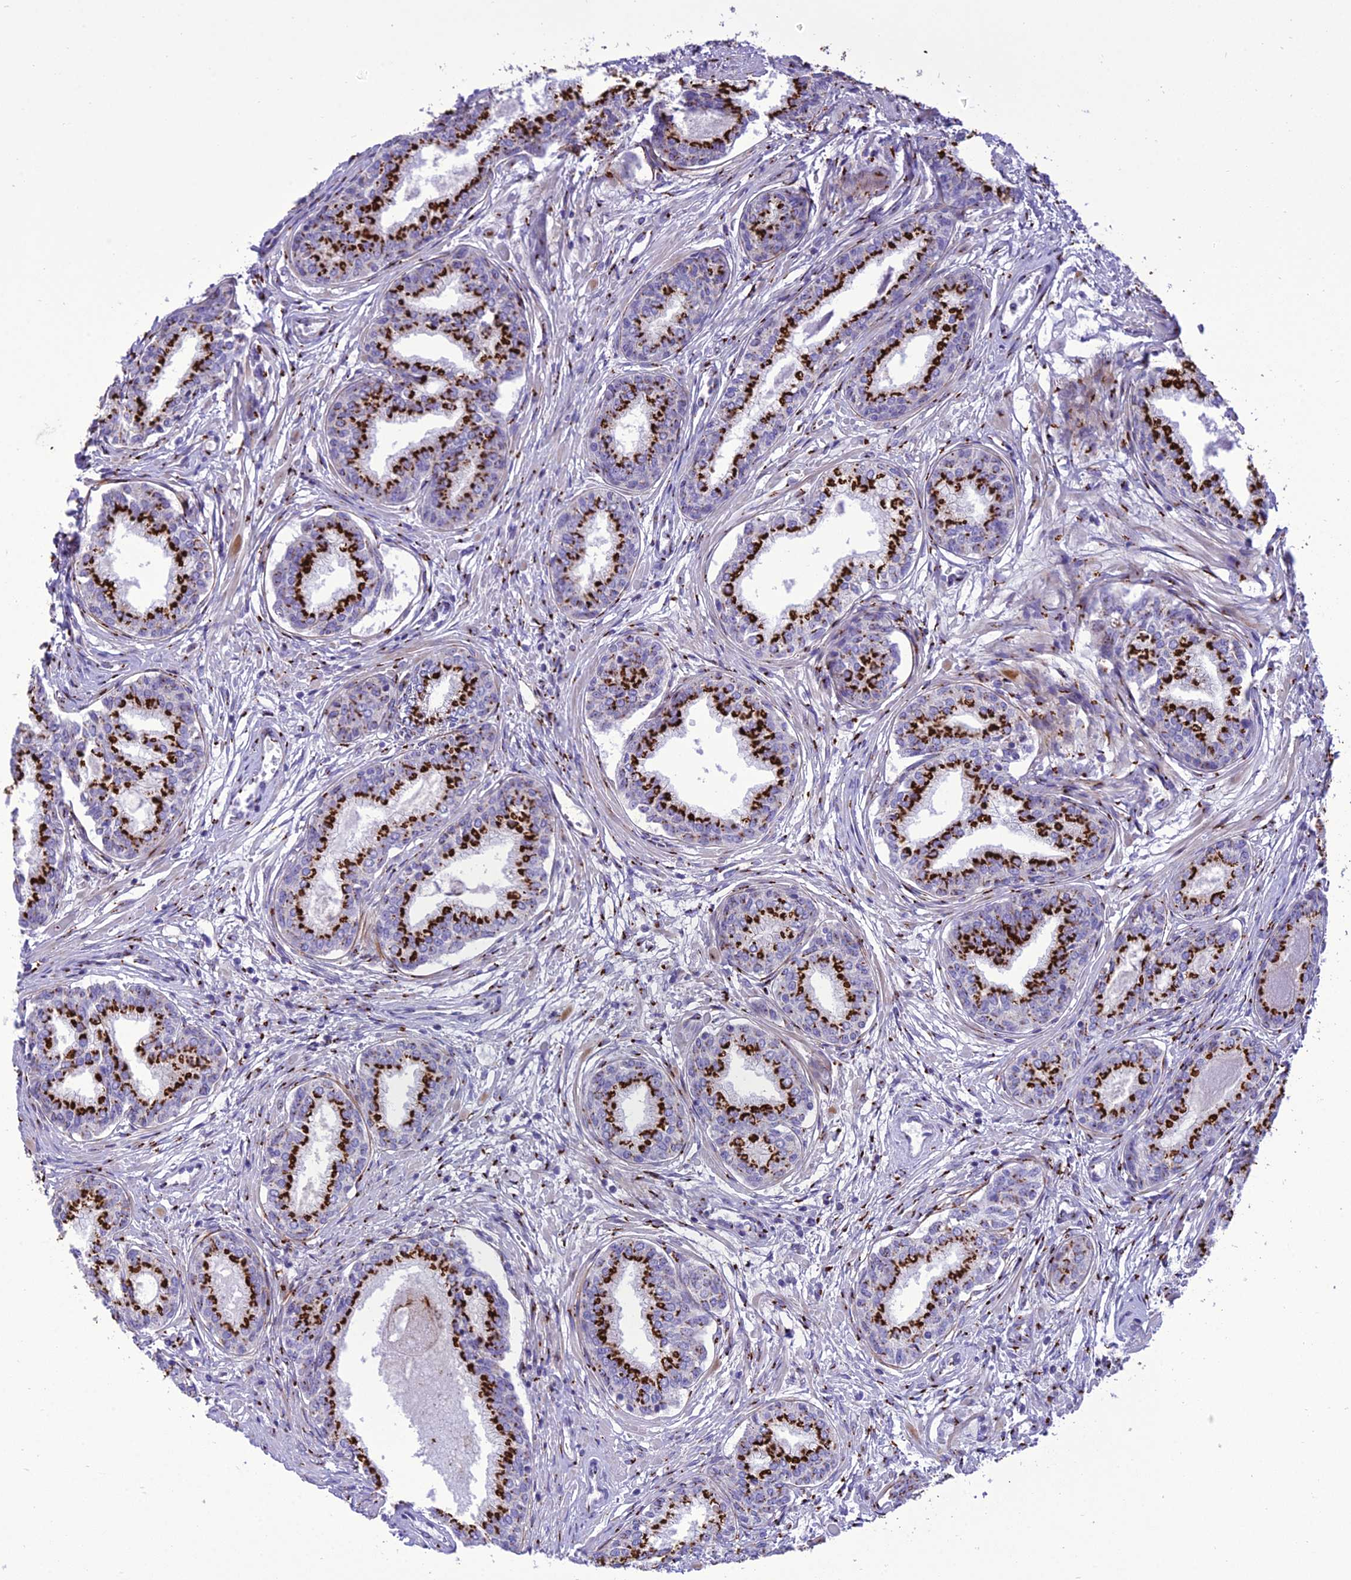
{"staining": {"intensity": "strong", "quantity": ">75%", "location": "cytoplasmic/membranous"}, "tissue": "prostate cancer", "cell_type": "Tumor cells", "image_type": "cancer", "snomed": [{"axis": "morphology", "description": "Adenocarcinoma, High grade"}, {"axis": "topography", "description": "Prostate"}], "caption": "A brown stain labels strong cytoplasmic/membranous positivity of a protein in prostate cancer (adenocarcinoma (high-grade)) tumor cells.", "gene": "GOLM2", "patient": {"sex": "male", "age": 67}}